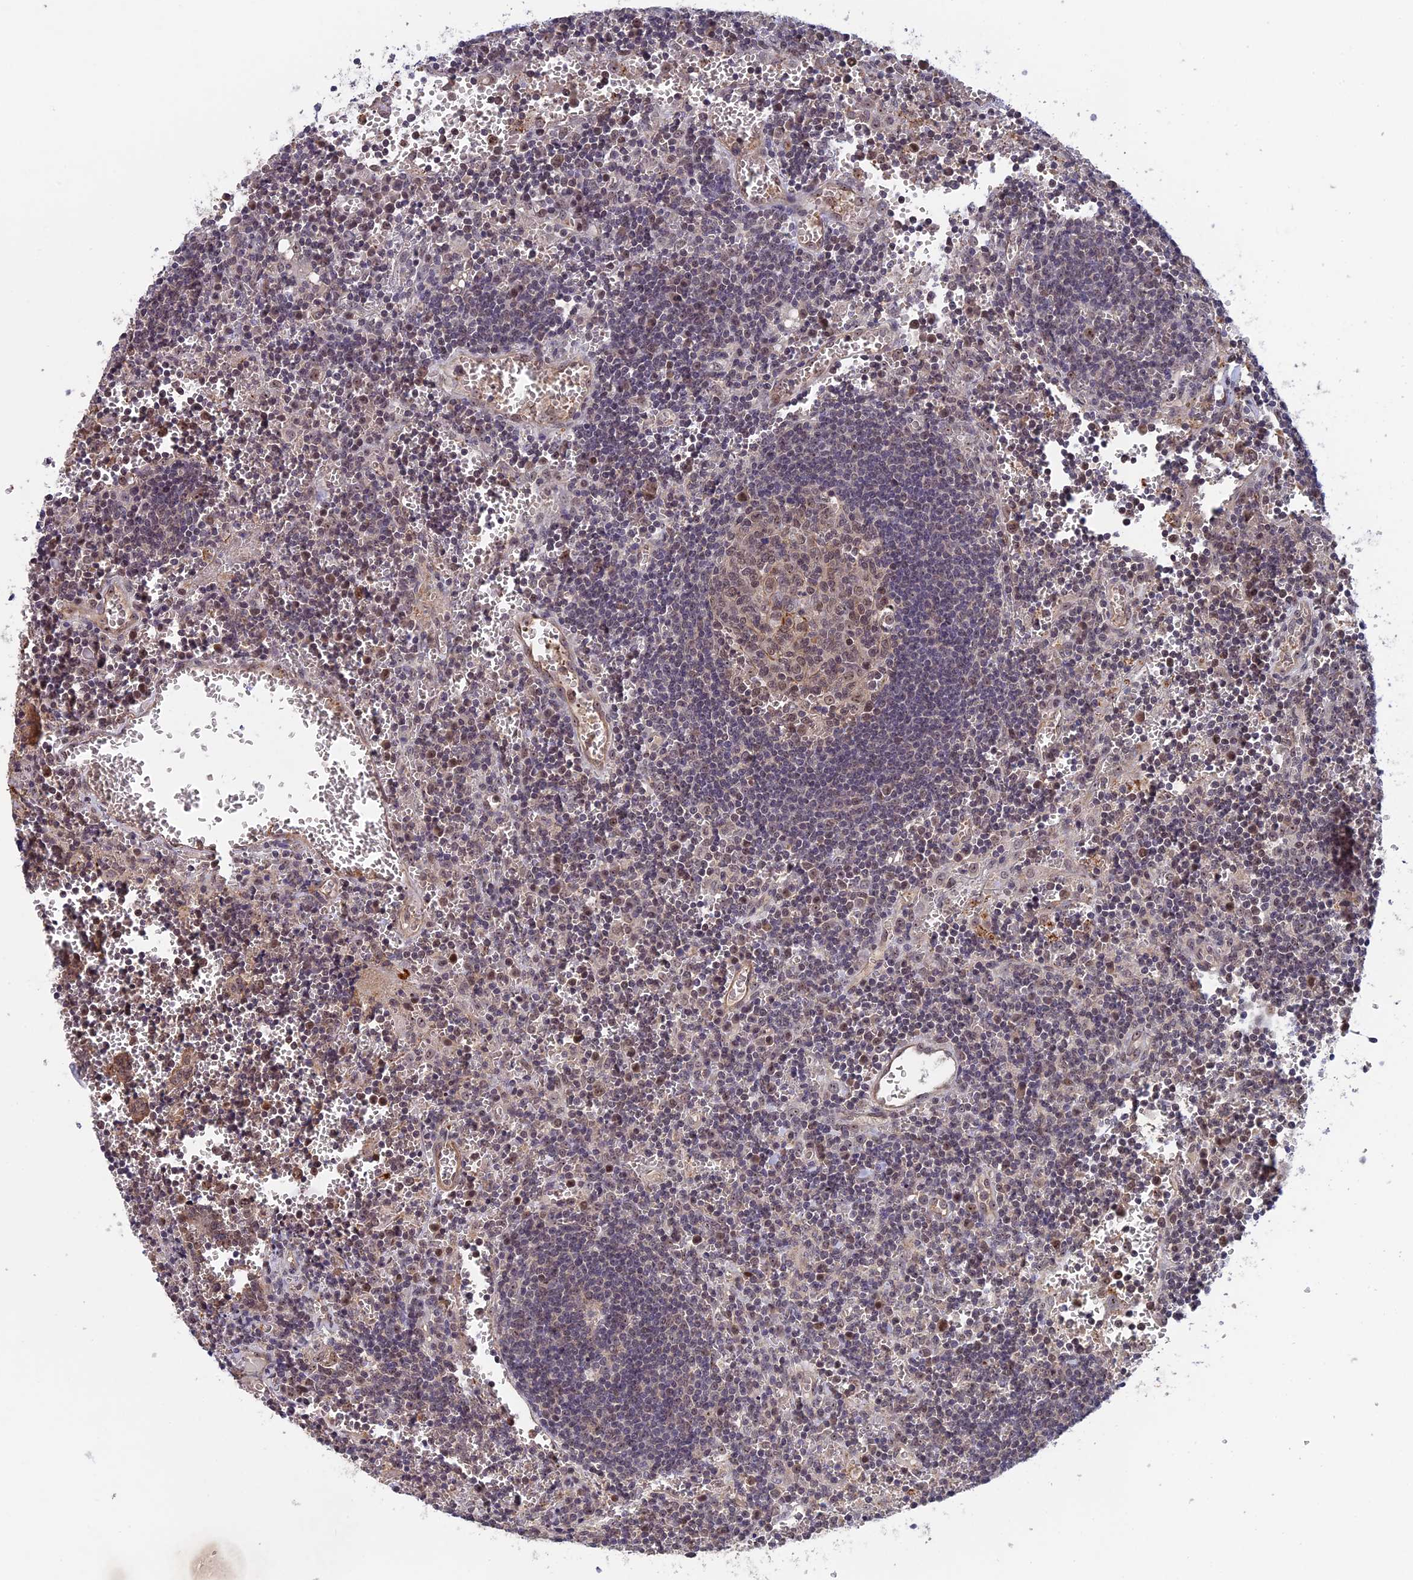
{"staining": {"intensity": "moderate", "quantity": ">75%", "location": "nuclear"}, "tissue": "lymph node", "cell_type": "Germinal center cells", "image_type": "normal", "snomed": [{"axis": "morphology", "description": "Normal tissue, NOS"}, {"axis": "topography", "description": "Lymph node"}], "caption": "A photomicrograph of lymph node stained for a protein displays moderate nuclear brown staining in germinal center cells.", "gene": "FAM98C", "patient": {"sex": "female", "age": 73}}